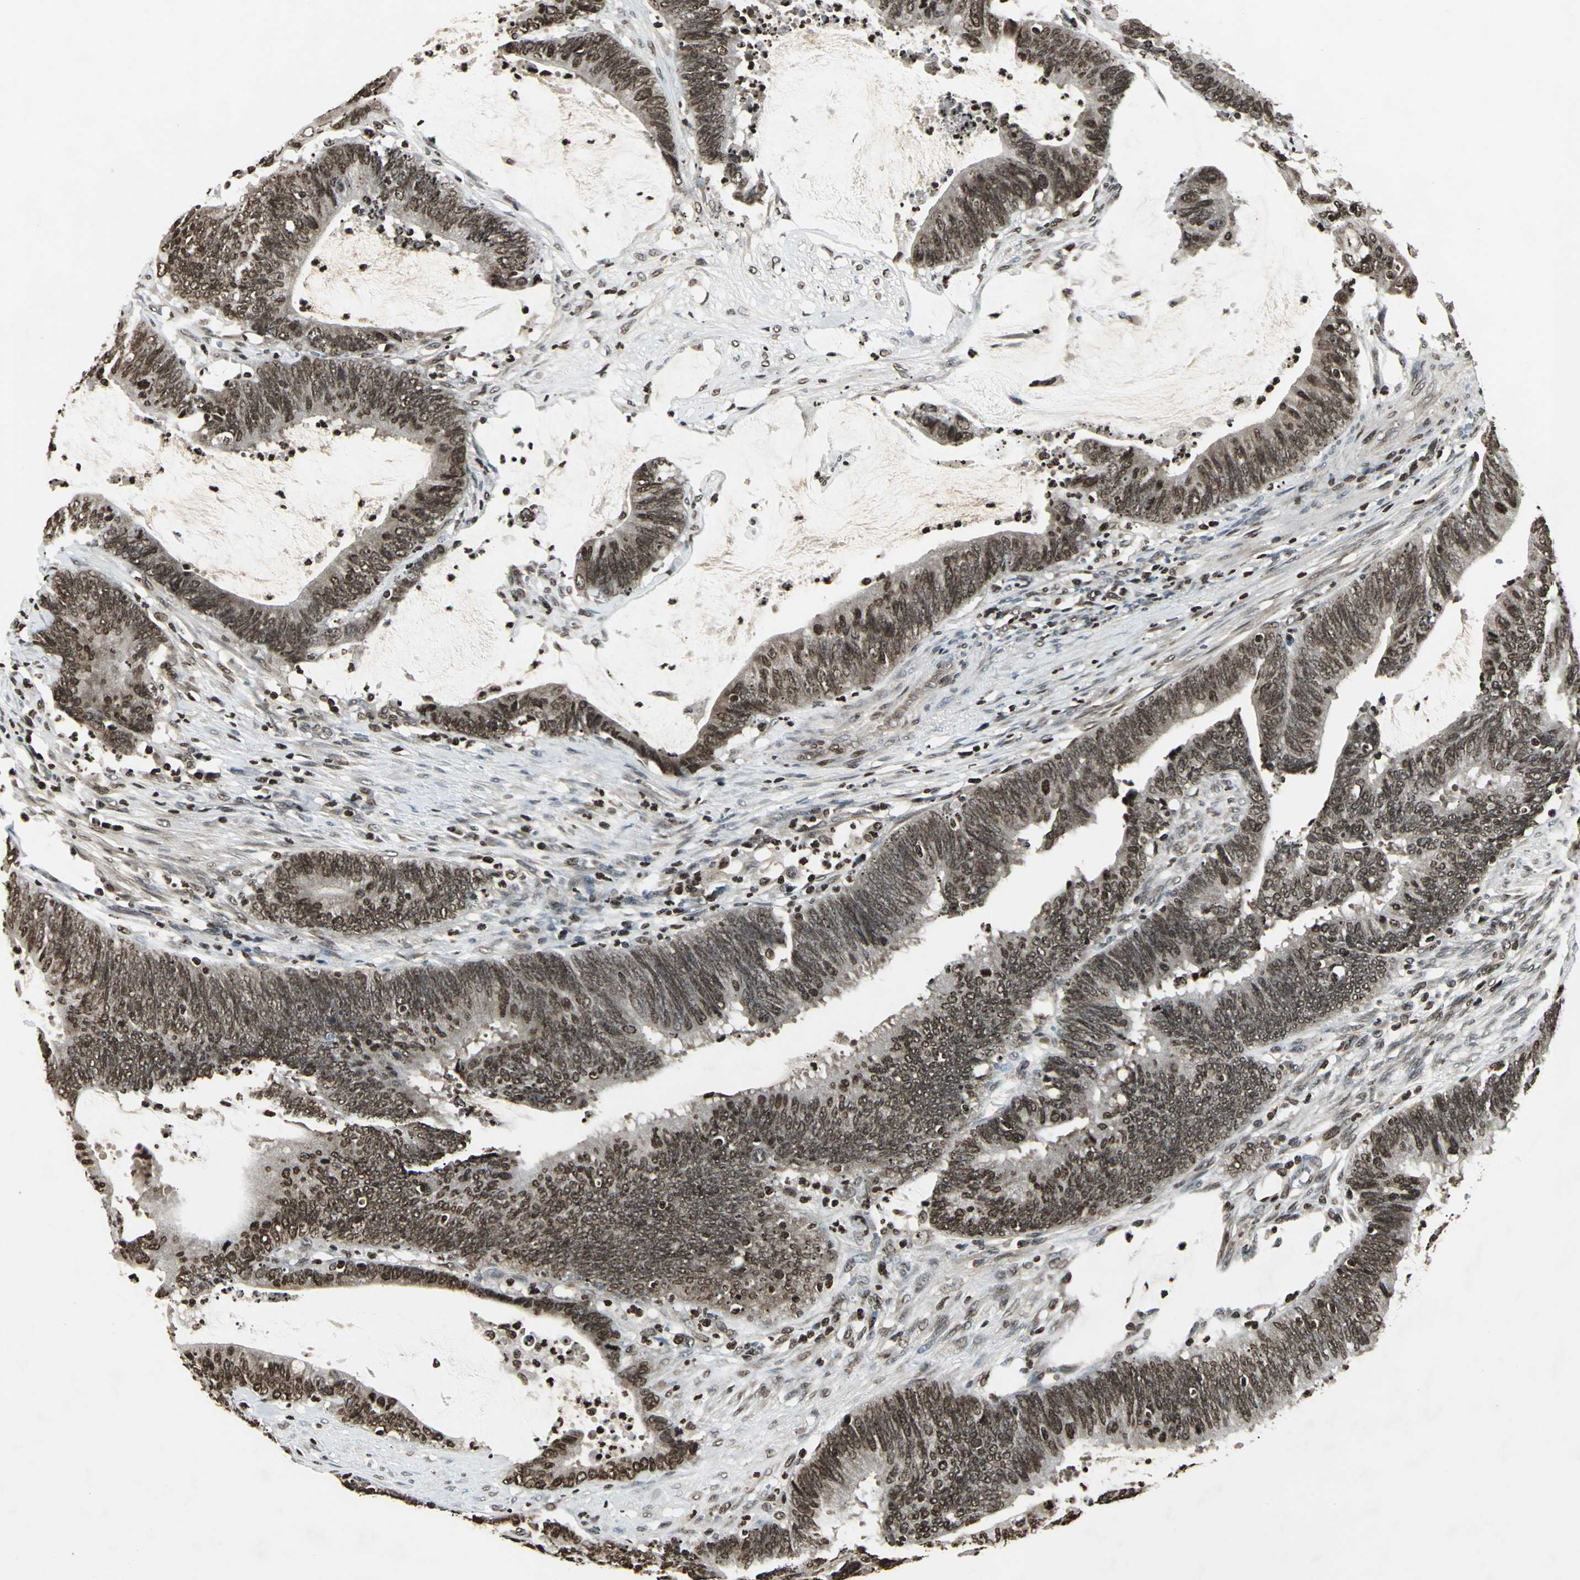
{"staining": {"intensity": "strong", "quantity": ">75%", "location": "nuclear"}, "tissue": "colorectal cancer", "cell_type": "Tumor cells", "image_type": "cancer", "snomed": [{"axis": "morphology", "description": "Adenocarcinoma, NOS"}, {"axis": "topography", "description": "Rectum"}], "caption": "IHC staining of colorectal adenocarcinoma, which demonstrates high levels of strong nuclear staining in approximately >75% of tumor cells indicating strong nuclear protein positivity. The staining was performed using DAB (brown) for protein detection and nuclei were counterstained in hematoxylin (blue).", "gene": "AHR", "patient": {"sex": "female", "age": 66}}